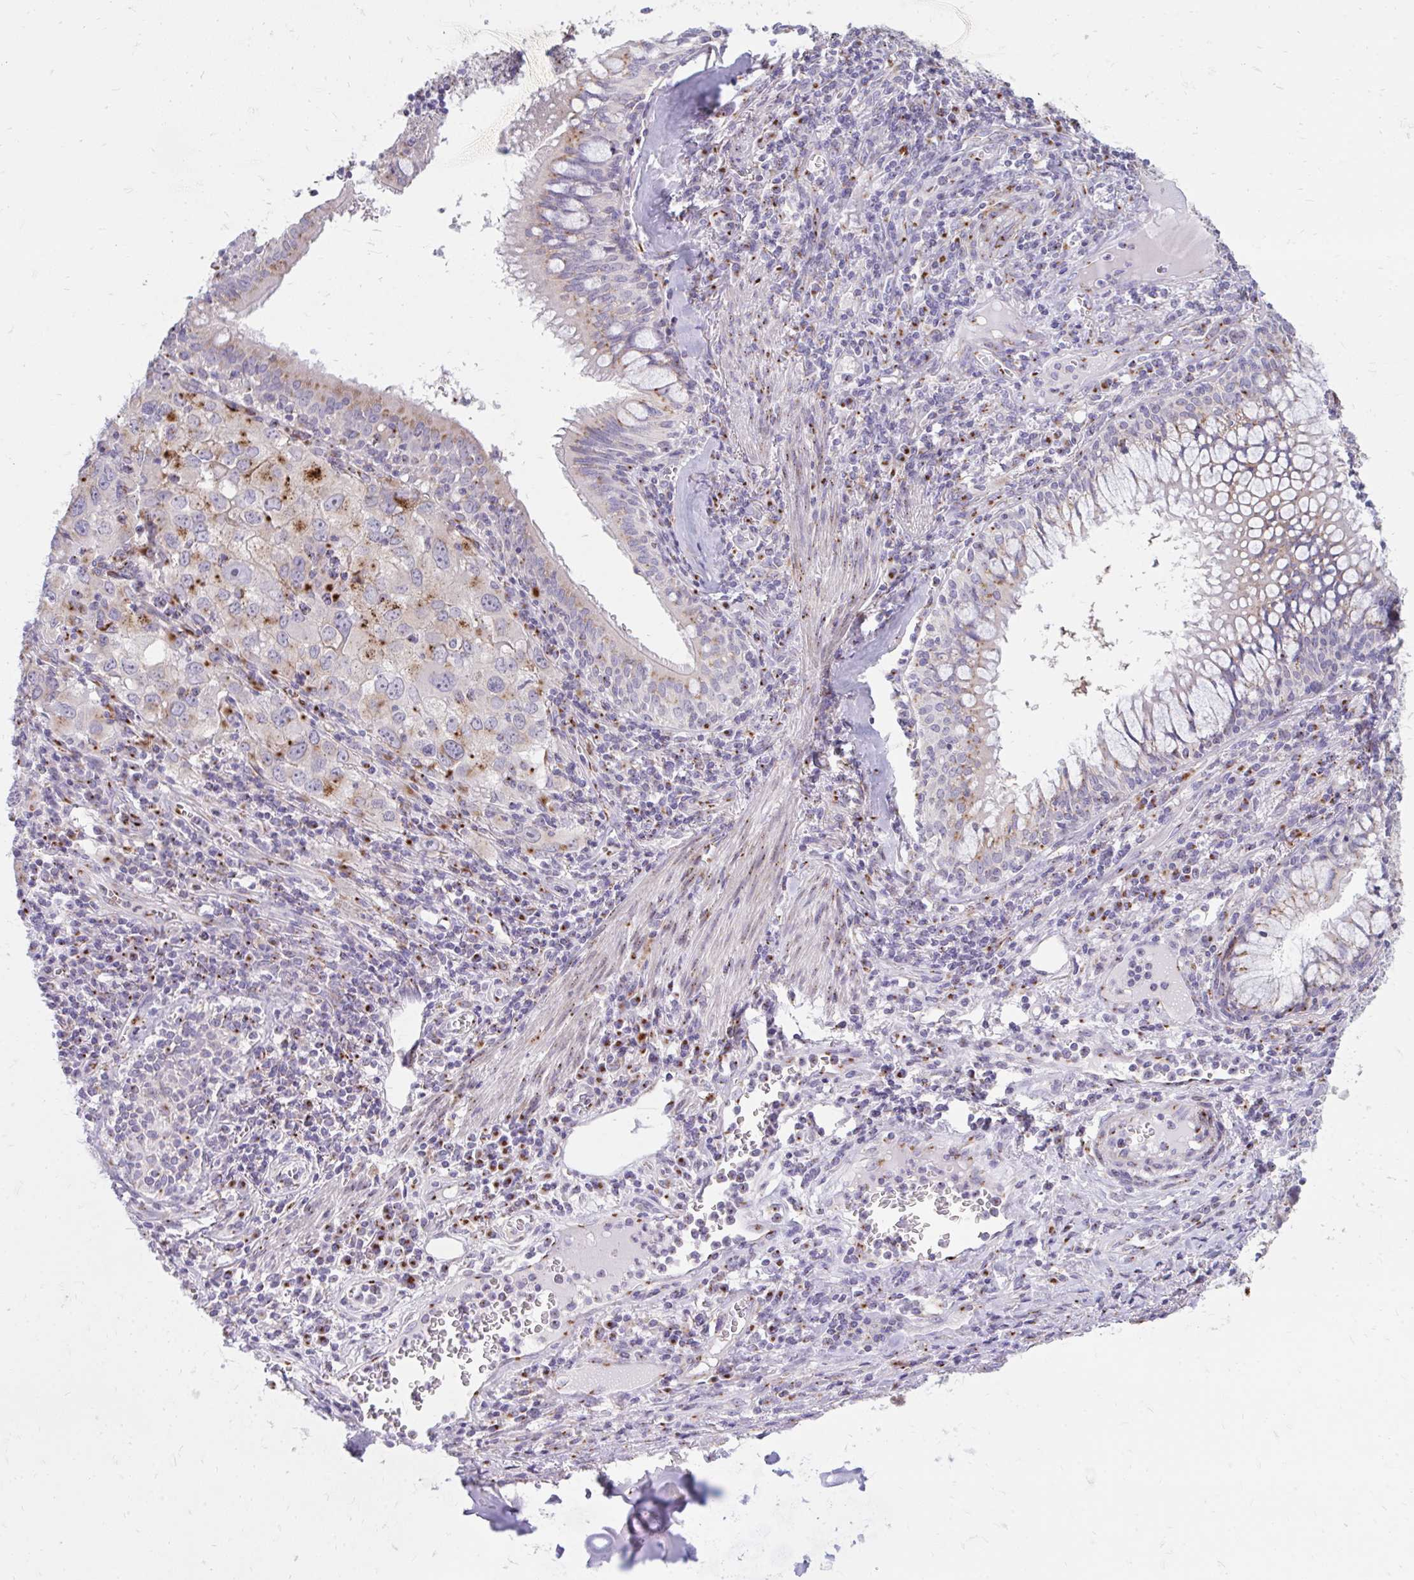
{"staining": {"intensity": "moderate", "quantity": "<25%", "location": "cytoplasmic/membranous"}, "tissue": "lung cancer", "cell_type": "Tumor cells", "image_type": "cancer", "snomed": [{"axis": "morphology", "description": "Adenocarcinoma, NOS"}, {"axis": "morphology", "description": "Adenocarcinoma, metastatic, NOS"}, {"axis": "topography", "description": "Lymph node"}, {"axis": "topography", "description": "Lung"}], "caption": "IHC of human lung cancer (adenocarcinoma) displays low levels of moderate cytoplasmic/membranous expression in about <25% of tumor cells.", "gene": "RAB6B", "patient": {"sex": "female", "age": 42}}